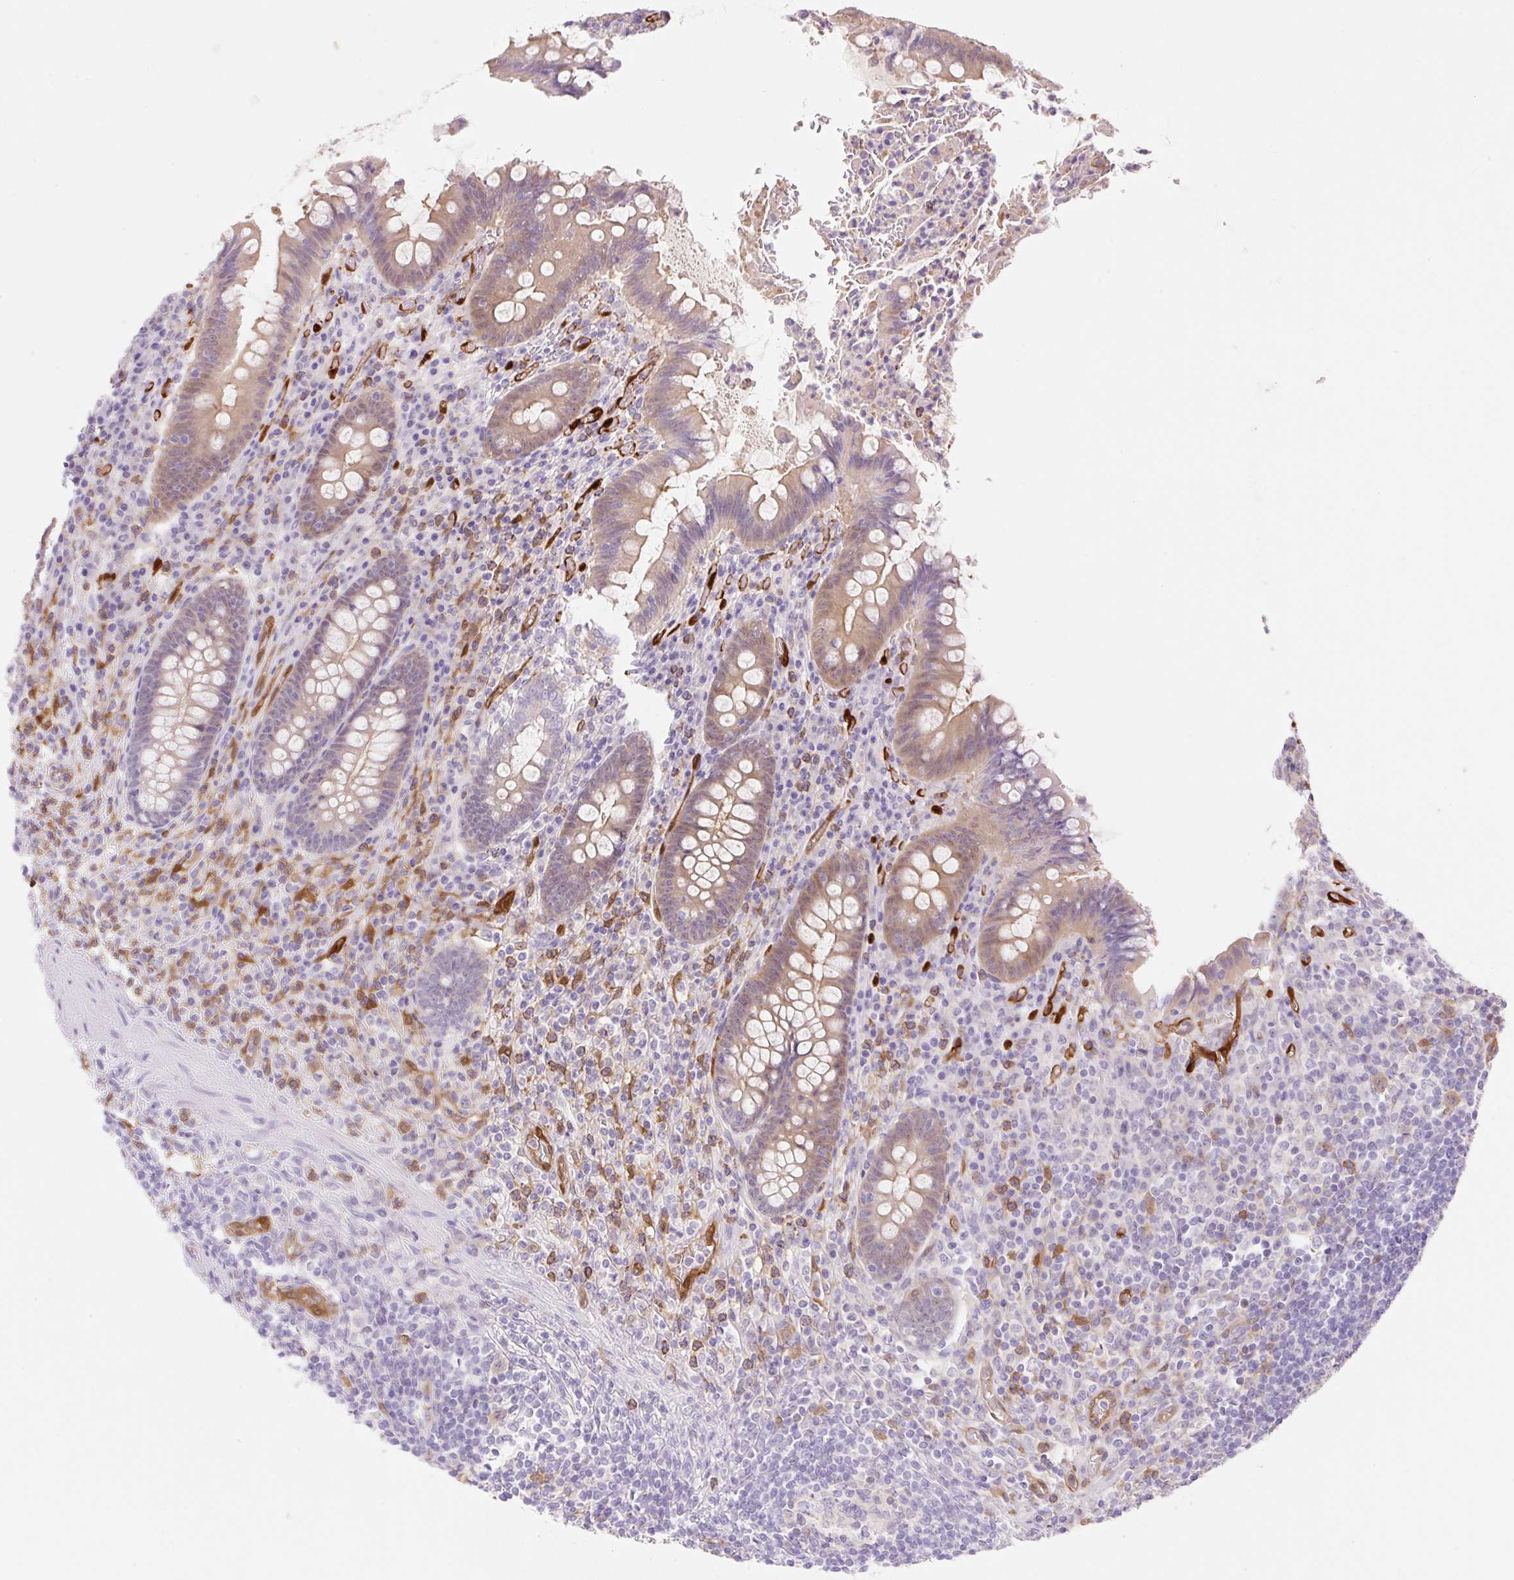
{"staining": {"intensity": "moderate", "quantity": "25%-75%", "location": "cytoplasmic/membranous"}, "tissue": "appendix", "cell_type": "Glandular cells", "image_type": "normal", "snomed": [{"axis": "morphology", "description": "Normal tissue, NOS"}, {"axis": "topography", "description": "Appendix"}], "caption": "Glandular cells display medium levels of moderate cytoplasmic/membranous staining in approximately 25%-75% of cells in normal appendix.", "gene": "FABP5", "patient": {"sex": "female", "age": 43}}